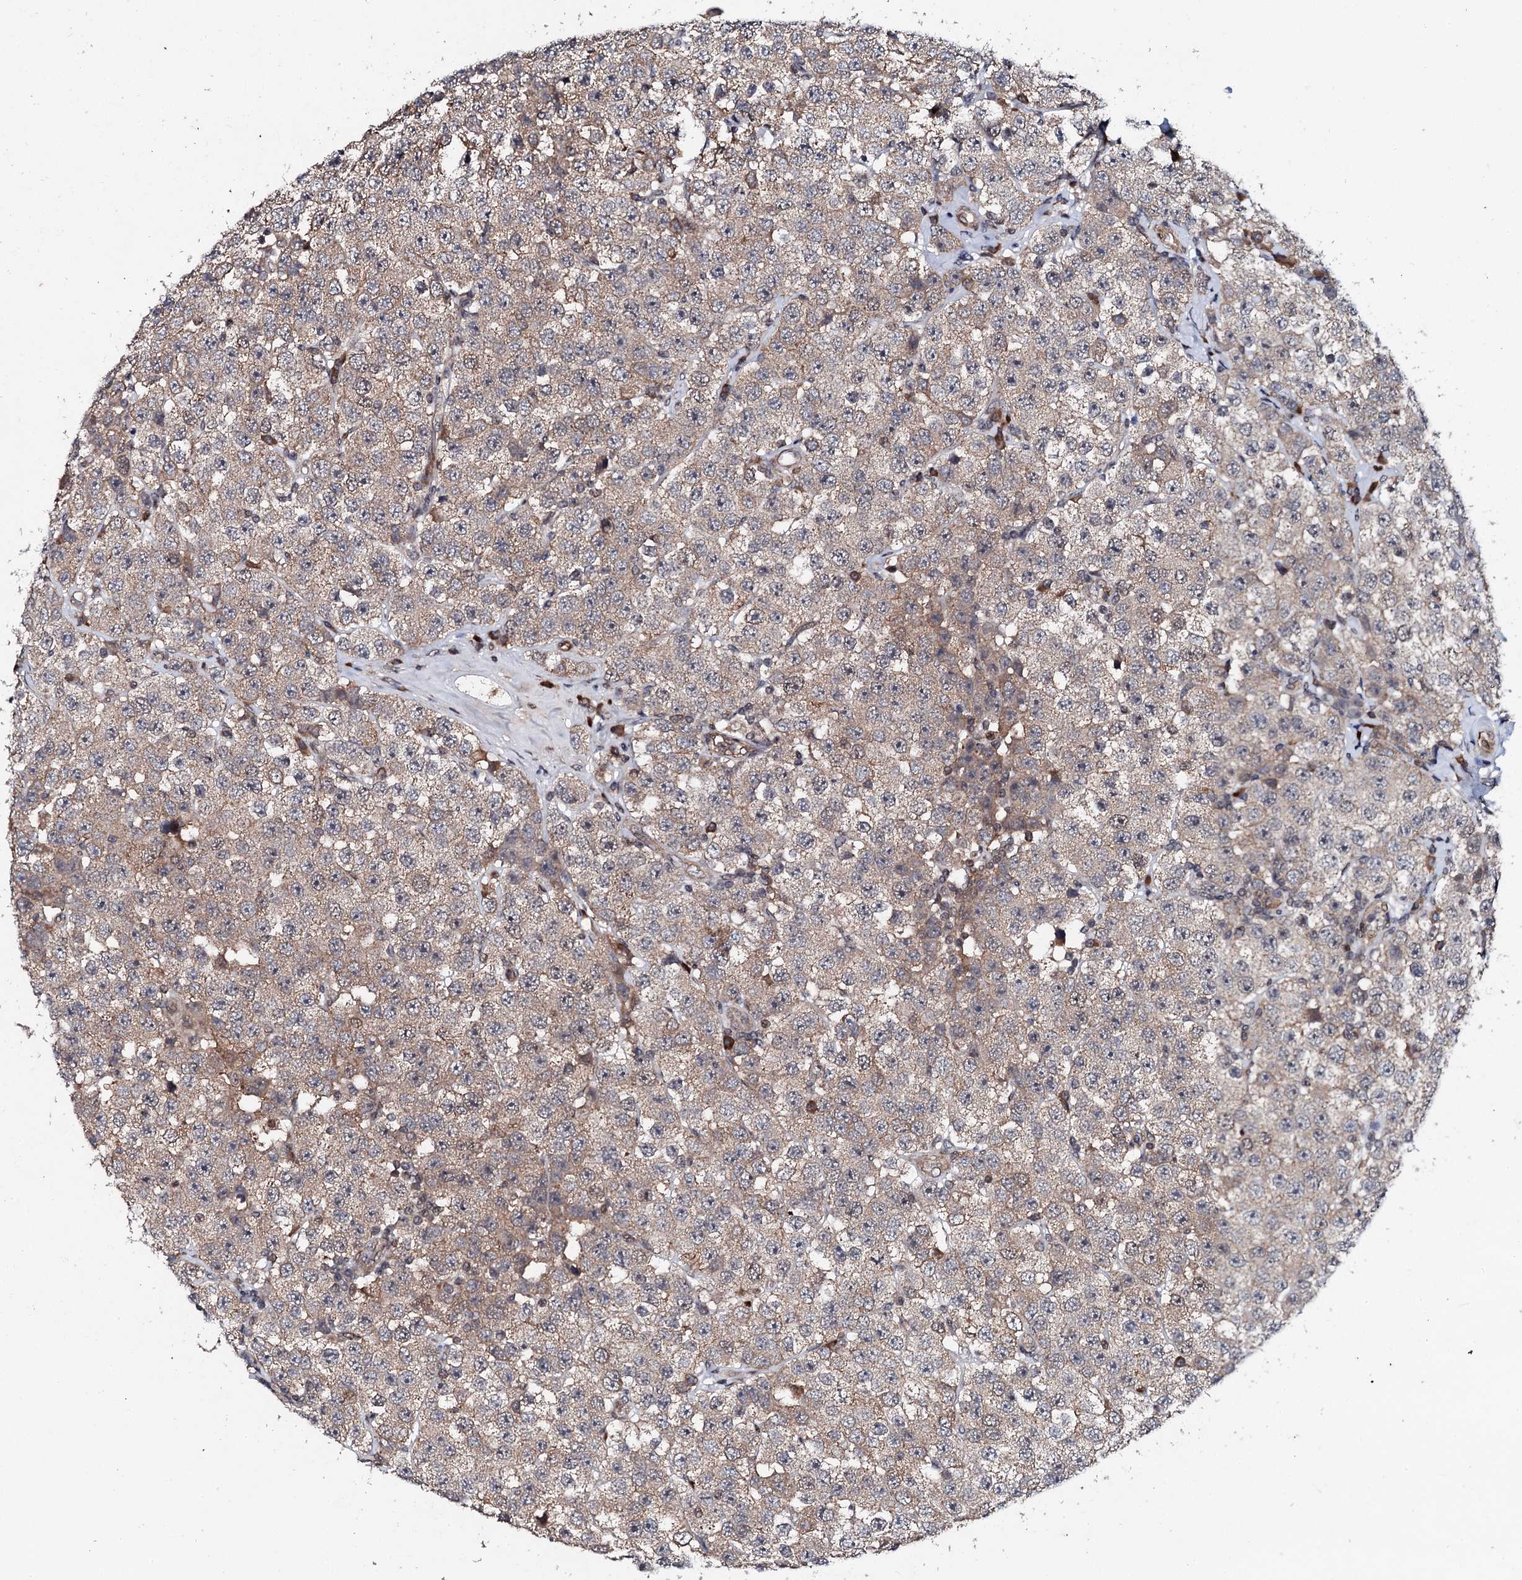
{"staining": {"intensity": "weak", "quantity": "25%-75%", "location": "cytoplasmic/membranous"}, "tissue": "testis cancer", "cell_type": "Tumor cells", "image_type": "cancer", "snomed": [{"axis": "morphology", "description": "Seminoma, NOS"}, {"axis": "topography", "description": "Testis"}], "caption": "The micrograph exhibits immunohistochemical staining of seminoma (testis). There is weak cytoplasmic/membranous staining is appreciated in approximately 25%-75% of tumor cells.", "gene": "FAM111A", "patient": {"sex": "male", "age": 28}}